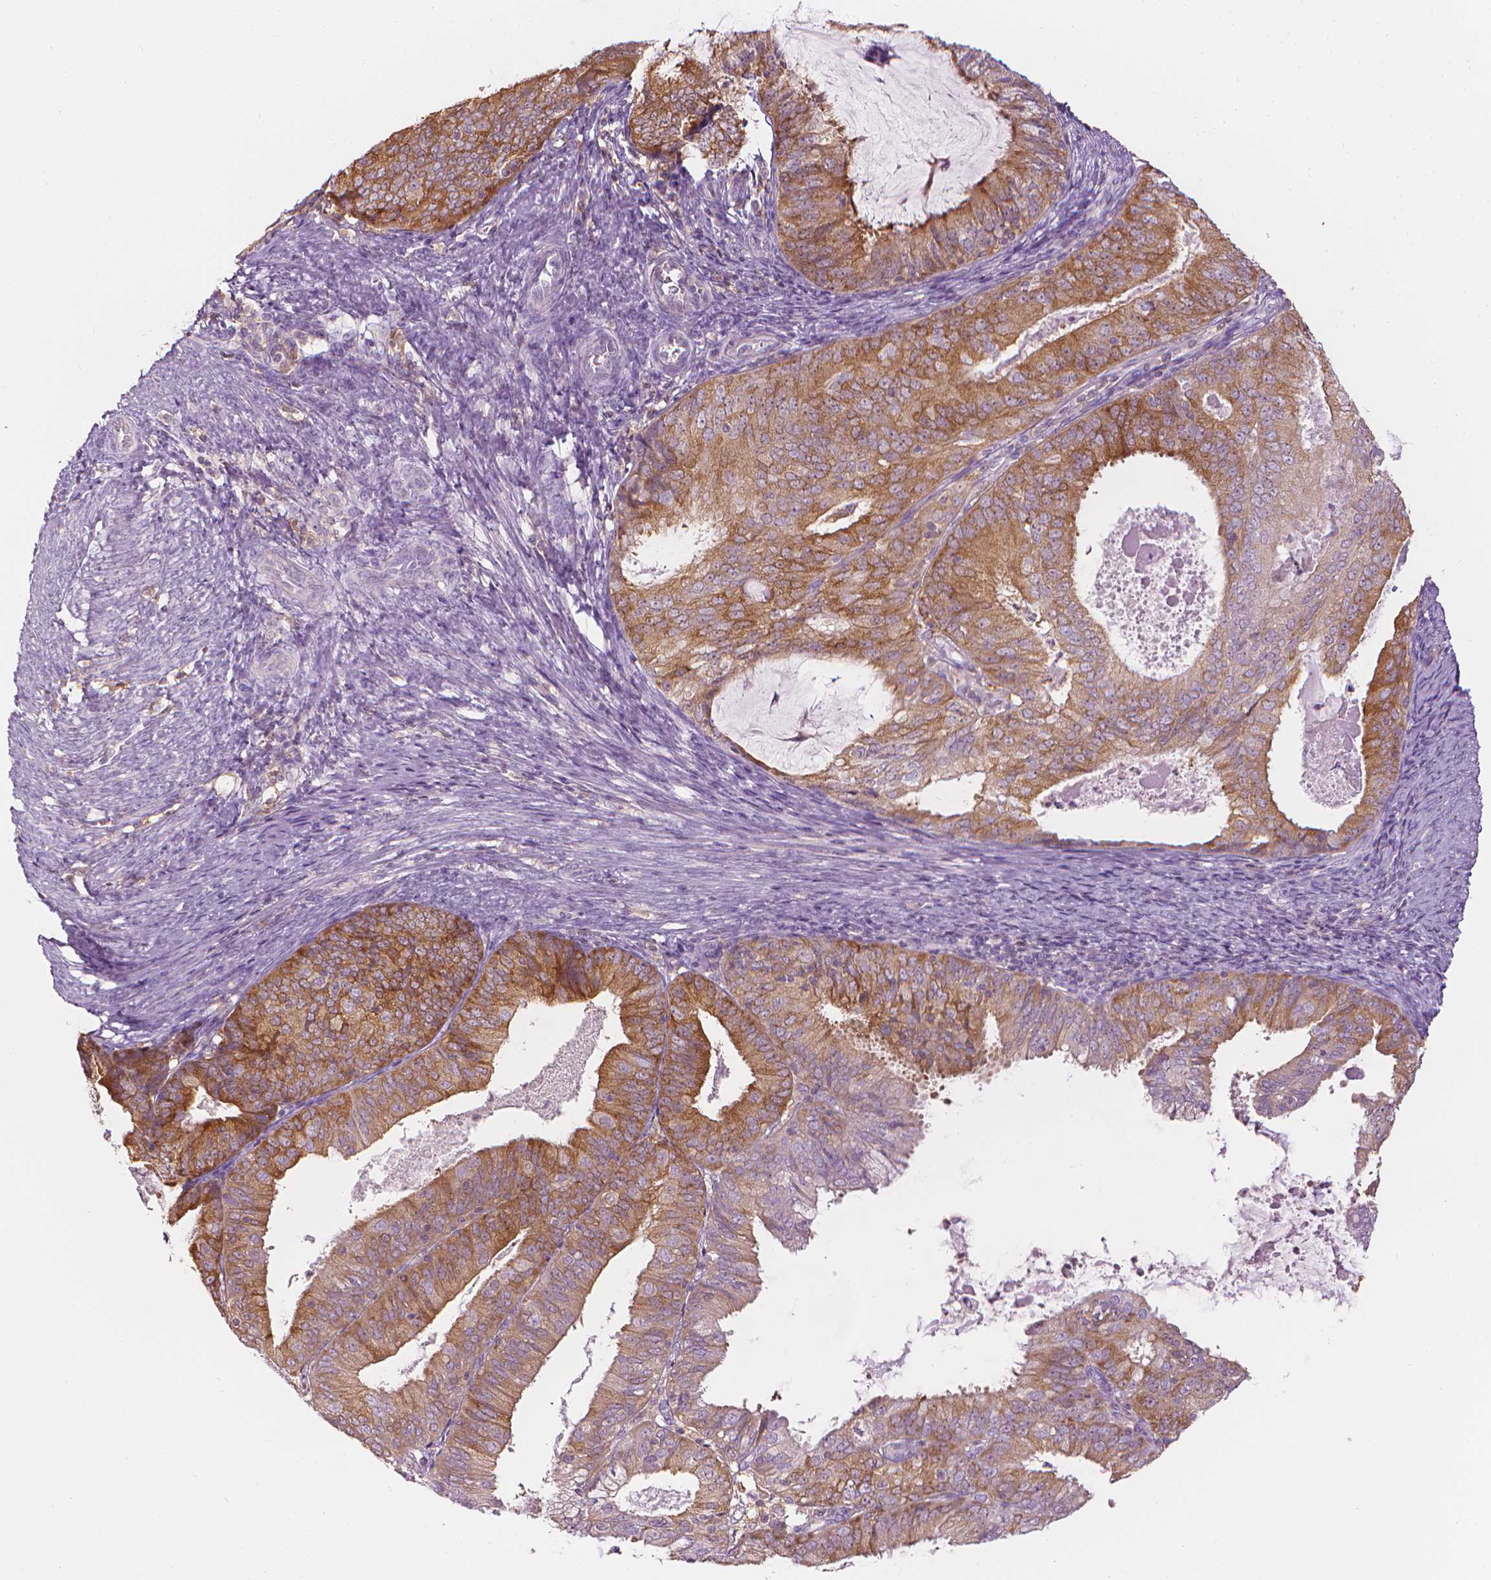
{"staining": {"intensity": "moderate", "quantity": ">75%", "location": "cytoplasmic/membranous"}, "tissue": "endometrial cancer", "cell_type": "Tumor cells", "image_type": "cancer", "snomed": [{"axis": "morphology", "description": "Adenocarcinoma, NOS"}, {"axis": "topography", "description": "Endometrium"}], "caption": "Endometrial cancer (adenocarcinoma) stained for a protein (brown) exhibits moderate cytoplasmic/membranous positive expression in approximately >75% of tumor cells.", "gene": "SHMT1", "patient": {"sex": "female", "age": 57}}